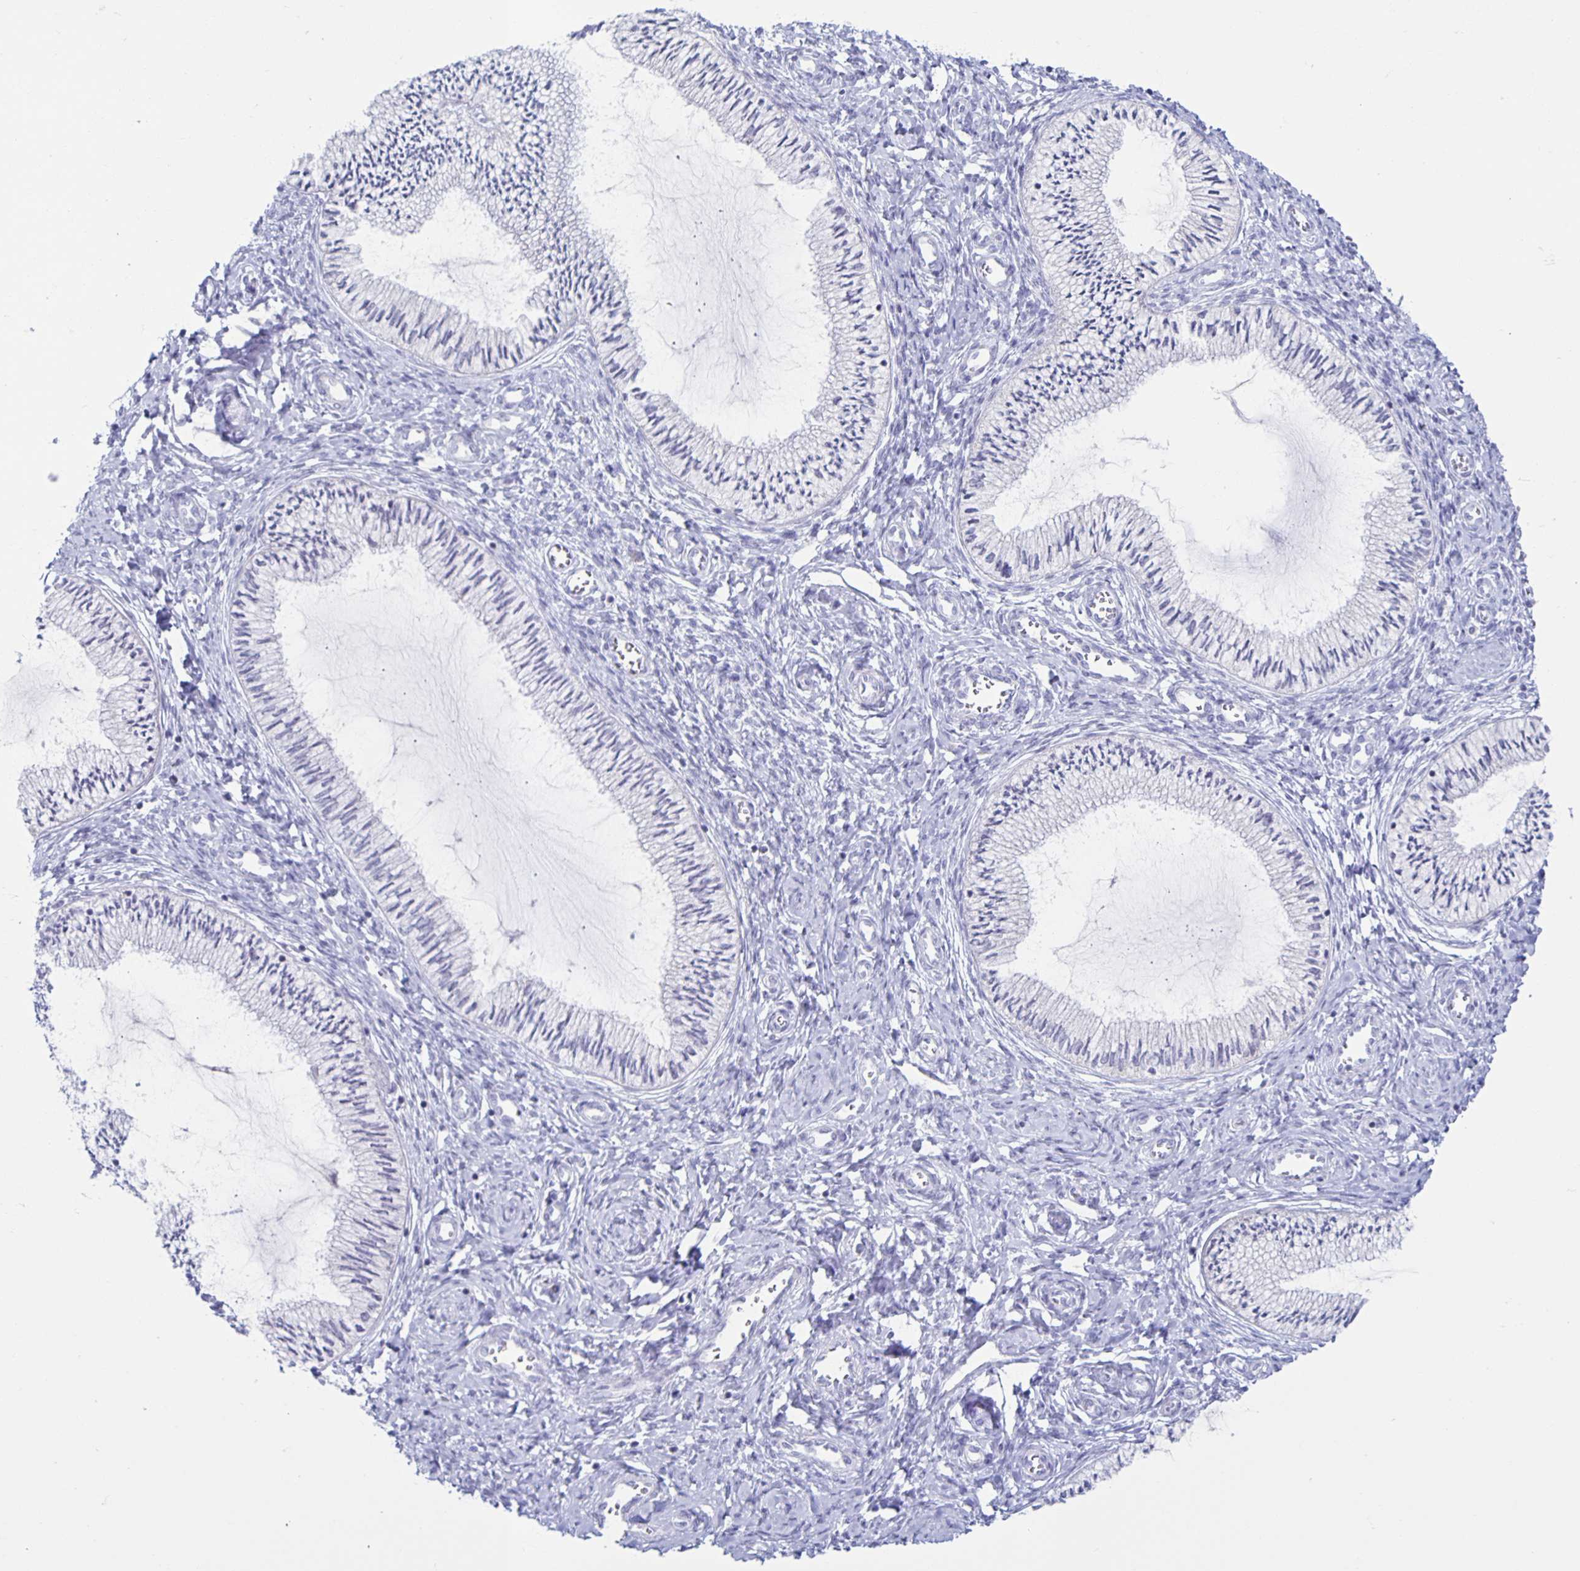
{"staining": {"intensity": "negative", "quantity": "none", "location": "none"}, "tissue": "cervix", "cell_type": "Glandular cells", "image_type": "normal", "snomed": [{"axis": "morphology", "description": "Normal tissue, NOS"}, {"axis": "topography", "description": "Cervix"}], "caption": "Immunohistochemical staining of benign human cervix displays no significant staining in glandular cells.", "gene": "CT45A10", "patient": {"sex": "female", "age": 24}}